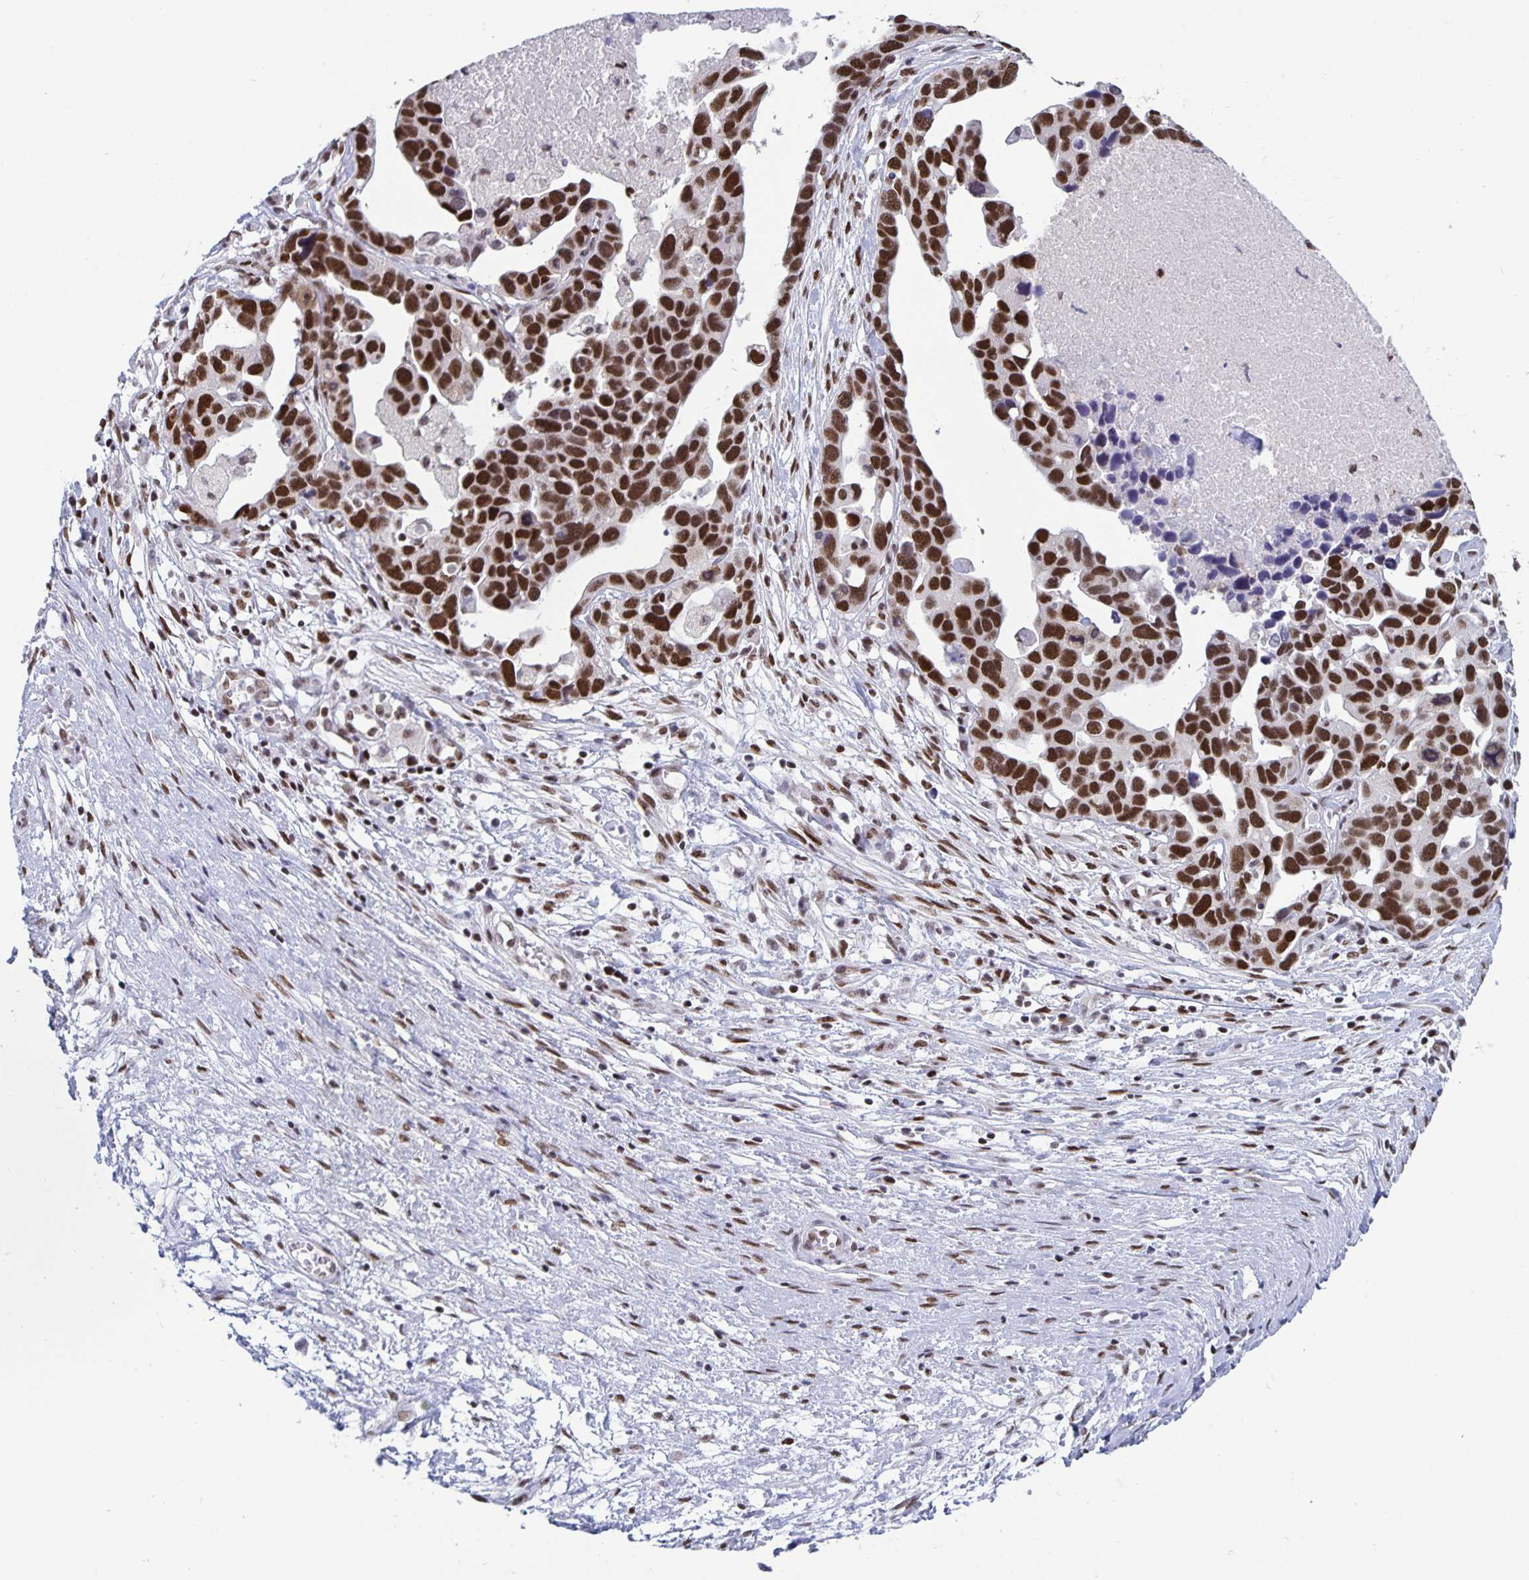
{"staining": {"intensity": "strong", "quantity": ">75%", "location": "nuclear"}, "tissue": "ovarian cancer", "cell_type": "Tumor cells", "image_type": "cancer", "snomed": [{"axis": "morphology", "description": "Cystadenocarcinoma, serous, NOS"}, {"axis": "topography", "description": "Ovary"}], "caption": "An image showing strong nuclear expression in approximately >75% of tumor cells in ovarian serous cystadenocarcinoma, as visualized by brown immunohistochemical staining.", "gene": "JUND", "patient": {"sex": "female", "age": 54}}